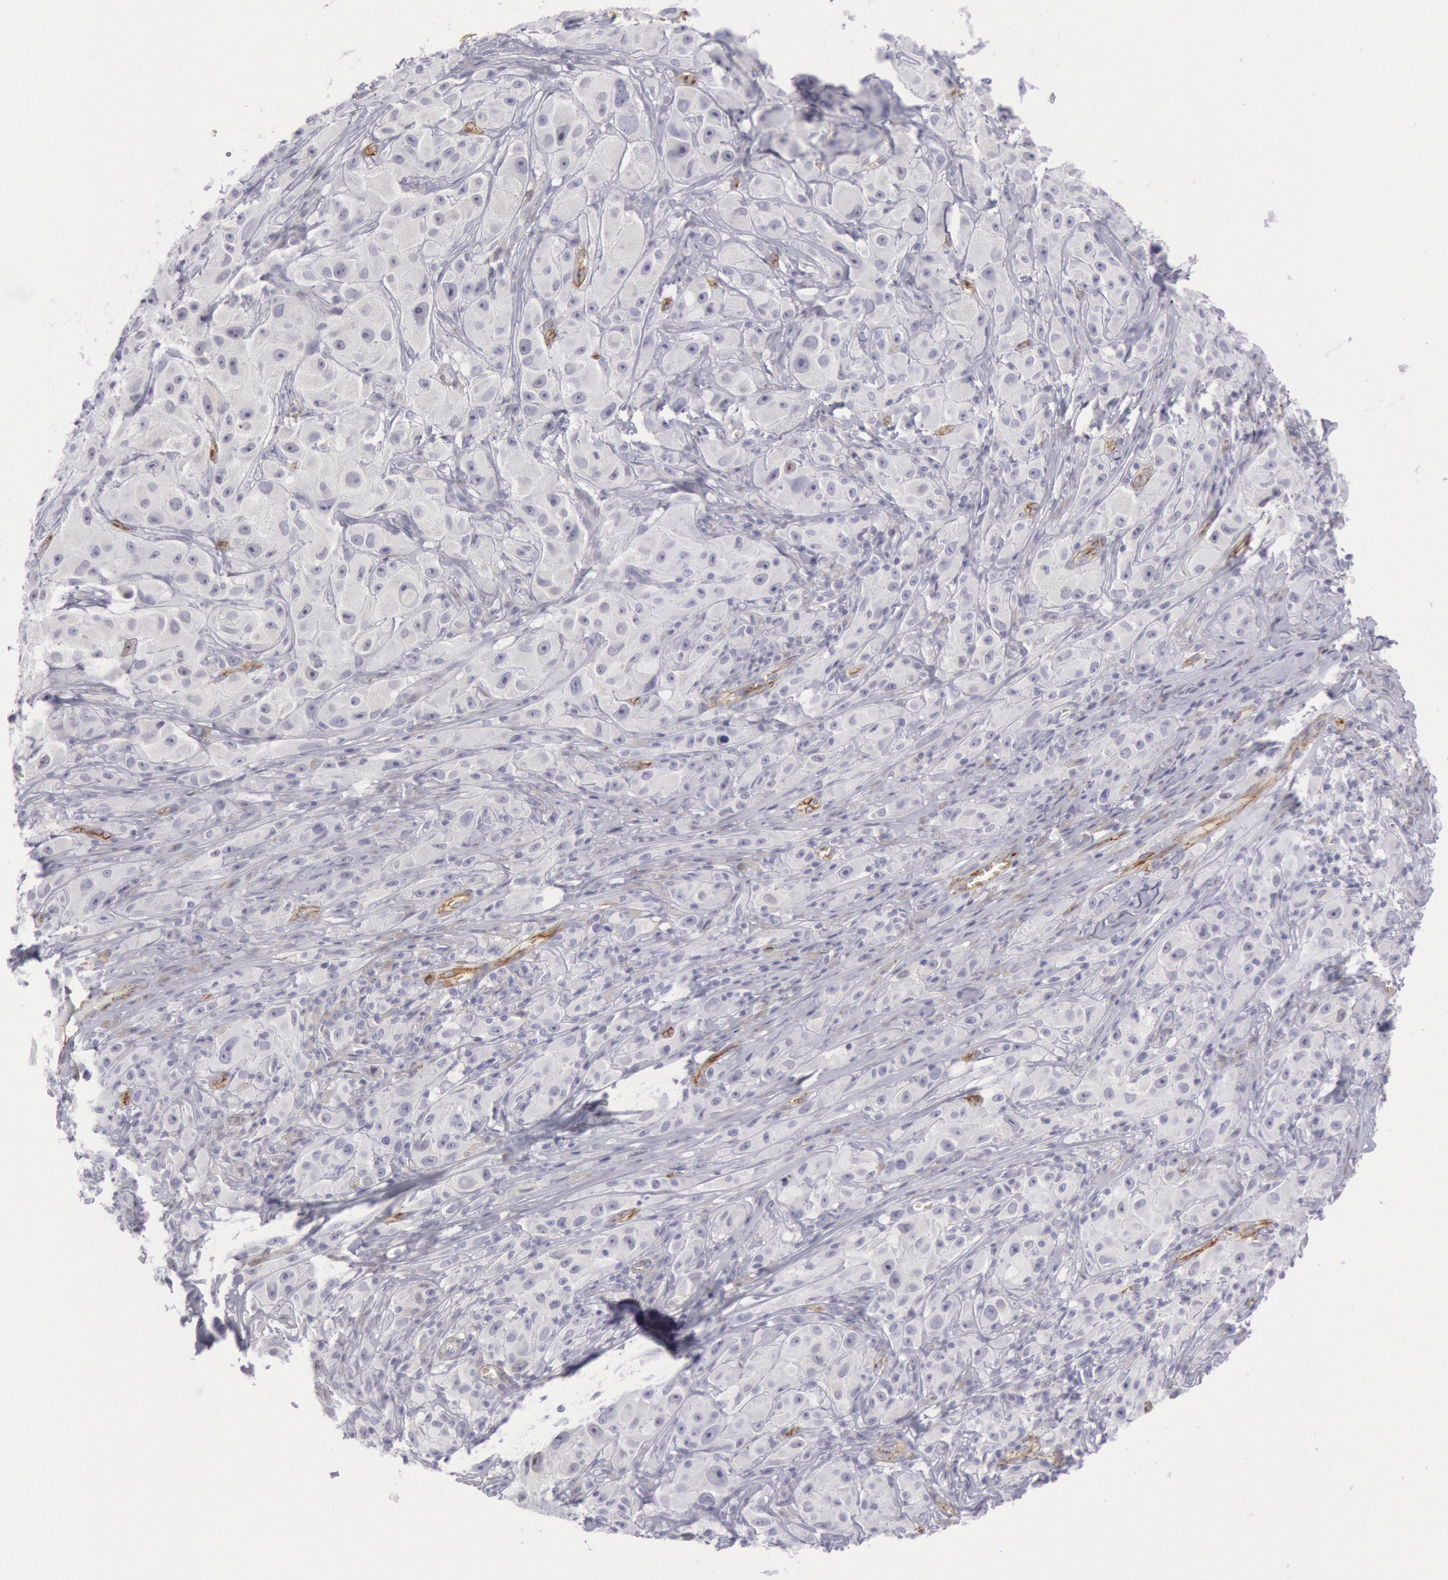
{"staining": {"intensity": "negative", "quantity": "none", "location": "none"}, "tissue": "melanoma", "cell_type": "Tumor cells", "image_type": "cancer", "snomed": [{"axis": "morphology", "description": "Malignant melanoma, NOS"}, {"axis": "topography", "description": "Skin"}], "caption": "Immunohistochemistry (IHC) histopathology image of malignant melanoma stained for a protein (brown), which shows no positivity in tumor cells.", "gene": "CDH13", "patient": {"sex": "male", "age": 56}}